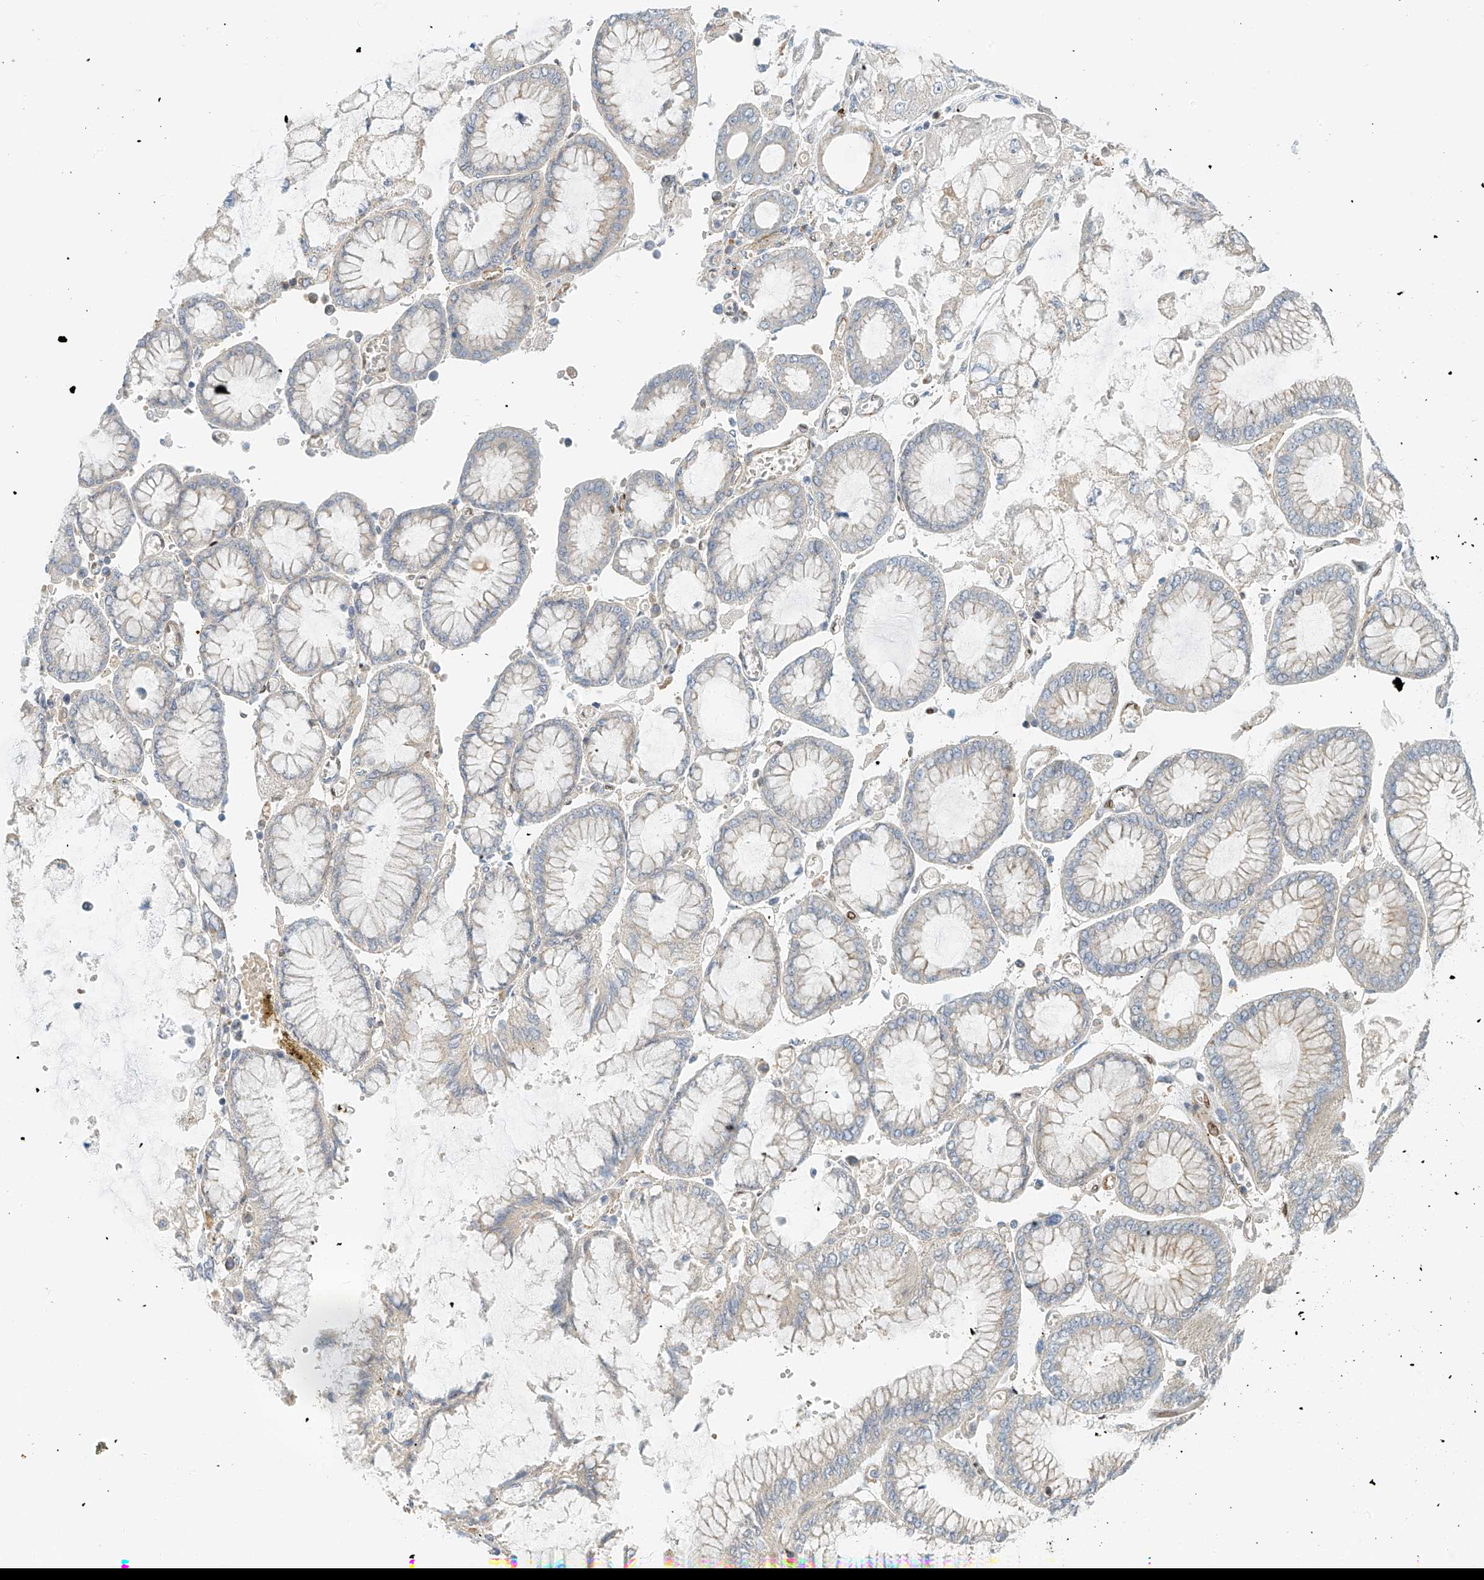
{"staining": {"intensity": "negative", "quantity": "none", "location": "none"}, "tissue": "stomach cancer", "cell_type": "Tumor cells", "image_type": "cancer", "snomed": [{"axis": "morphology", "description": "Adenocarcinoma, NOS"}, {"axis": "topography", "description": "Stomach"}], "caption": "Tumor cells show no significant protein staining in stomach cancer (adenocarcinoma).", "gene": "ZNF514", "patient": {"sex": "male", "age": 76}}